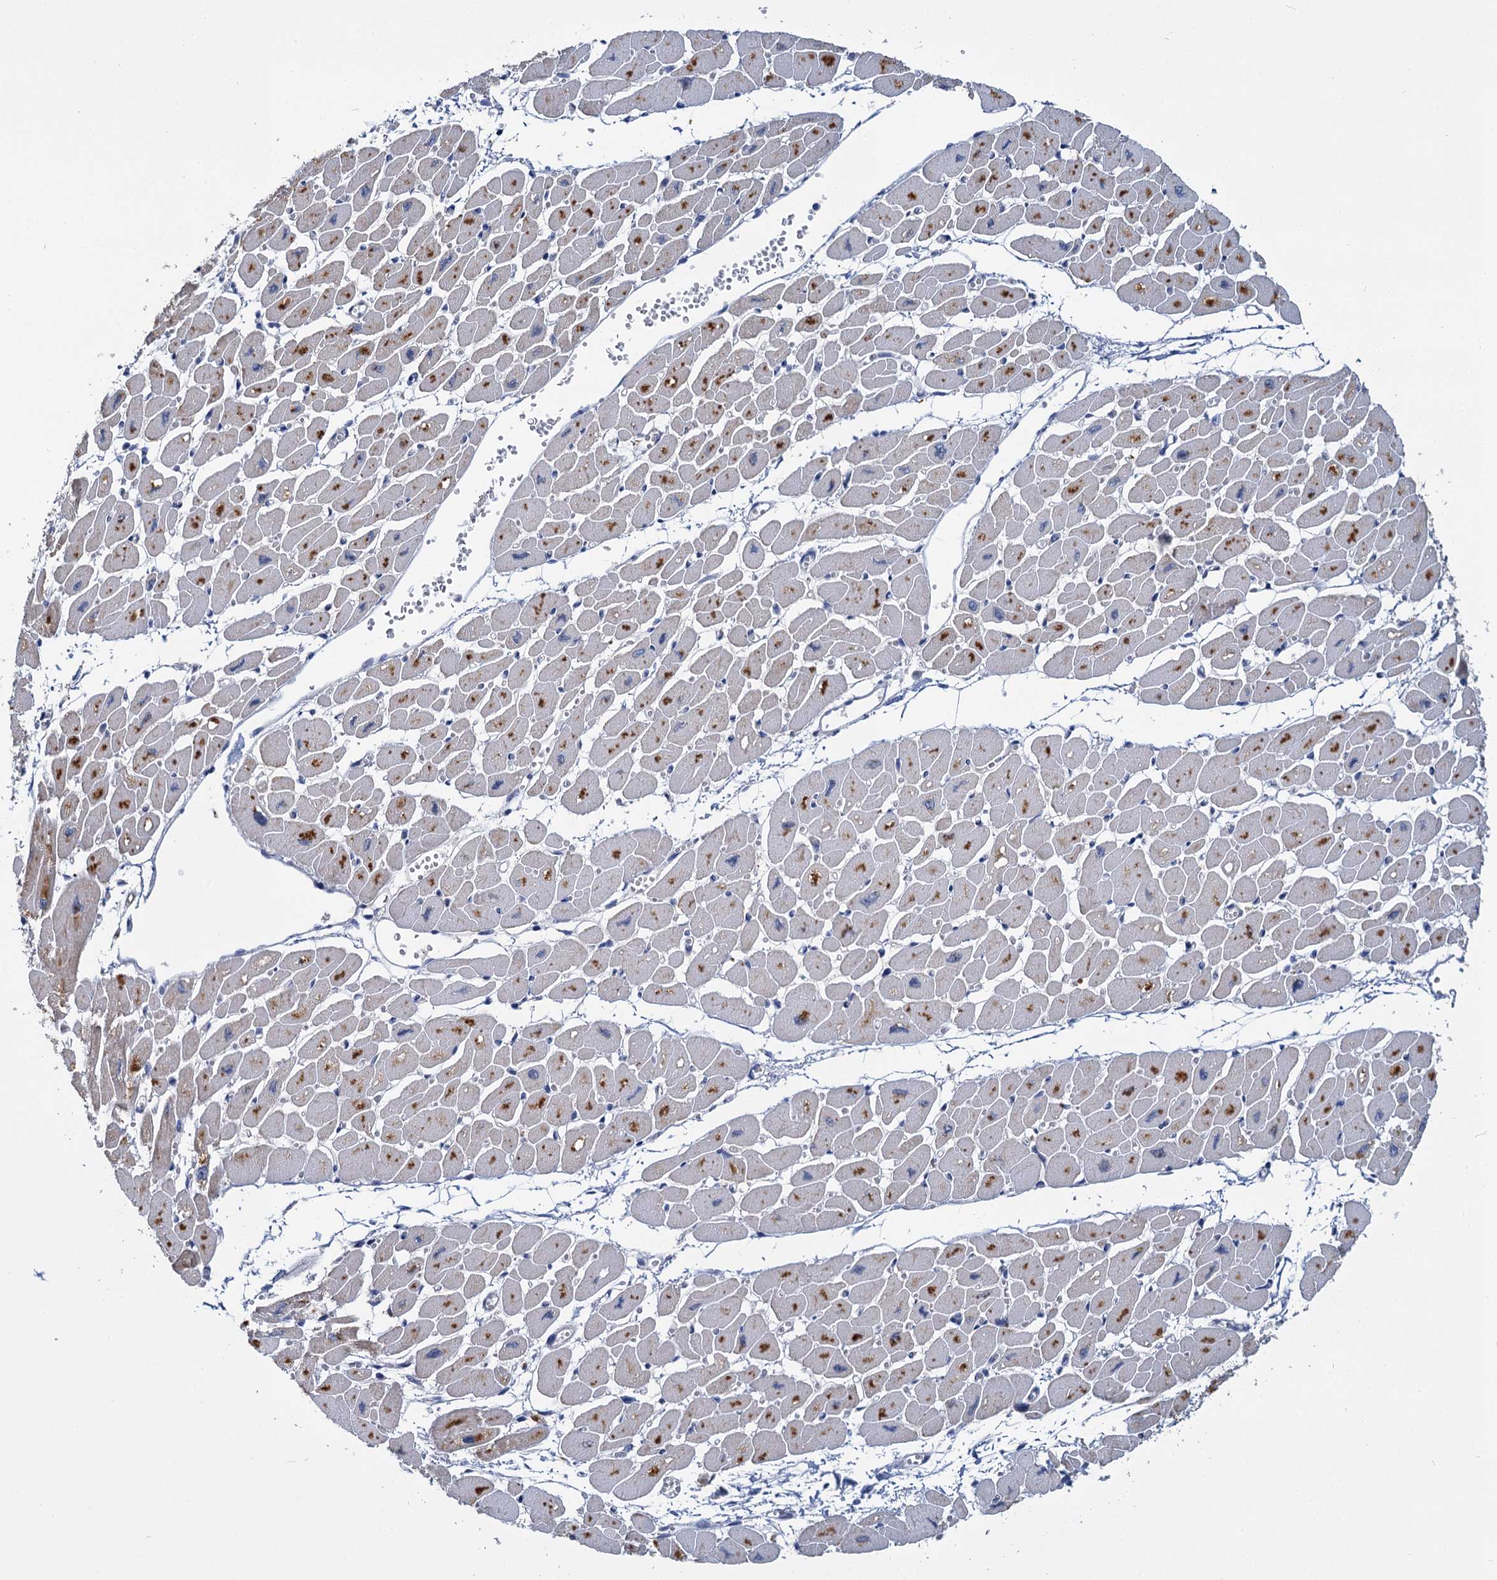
{"staining": {"intensity": "negative", "quantity": "none", "location": "none"}, "tissue": "heart muscle", "cell_type": "Cardiomyocytes", "image_type": "normal", "snomed": [{"axis": "morphology", "description": "Normal tissue, NOS"}, {"axis": "topography", "description": "Heart"}], "caption": "Immunohistochemical staining of benign heart muscle exhibits no significant positivity in cardiomyocytes.", "gene": "ANKRD42", "patient": {"sex": "female", "age": 54}}